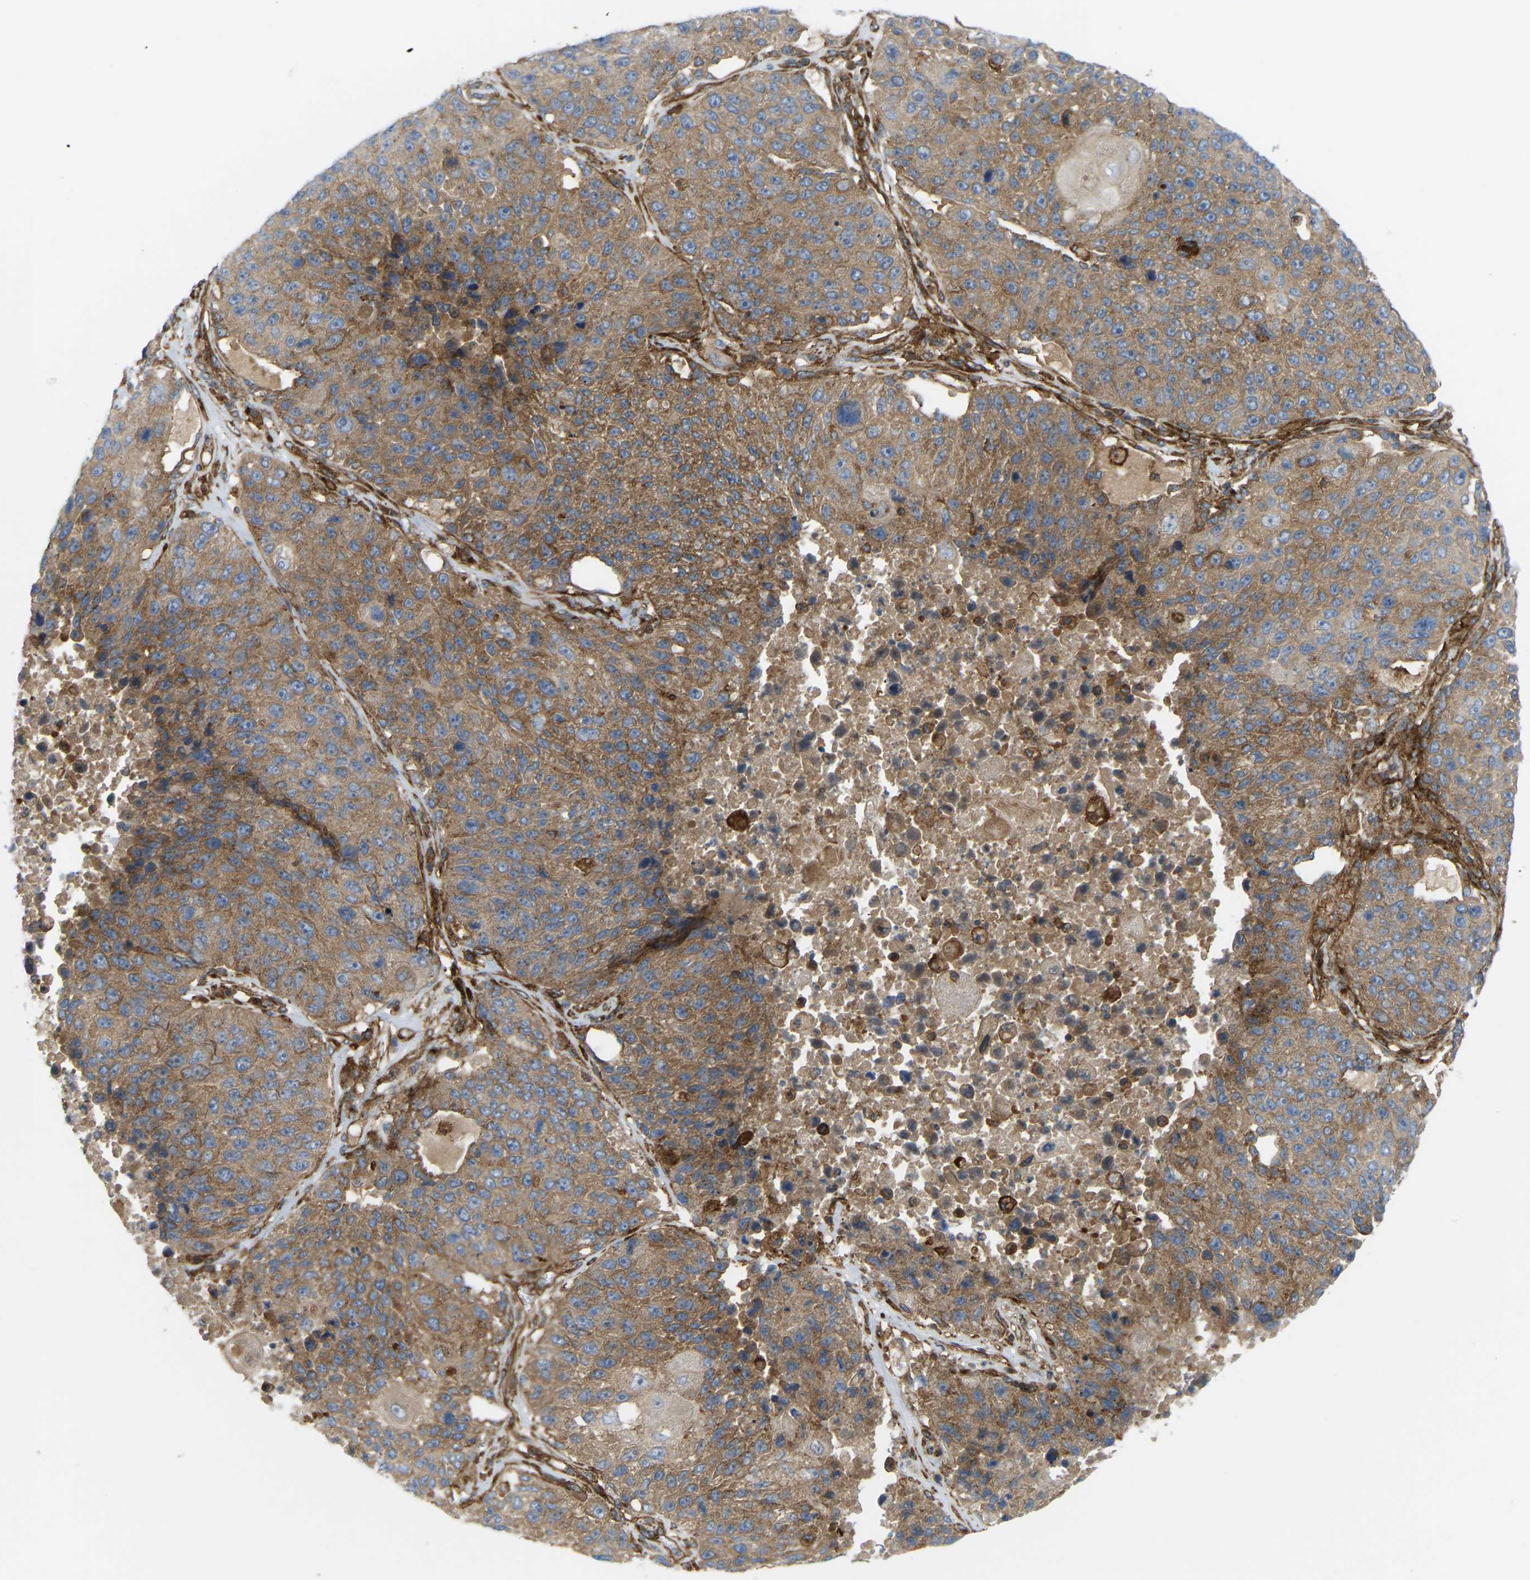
{"staining": {"intensity": "moderate", "quantity": ">75%", "location": "cytoplasmic/membranous"}, "tissue": "lung cancer", "cell_type": "Tumor cells", "image_type": "cancer", "snomed": [{"axis": "morphology", "description": "Squamous cell carcinoma, NOS"}, {"axis": "topography", "description": "Lung"}], "caption": "Immunohistochemical staining of lung squamous cell carcinoma exhibits medium levels of moderate cytoplasmic/membranous expression in approximately >75% of tumor cells. (DAB IHC with brightfield microscopy, high magnification).", "gene": "PICALM", "patient": {"sex": "male", "age": 61}}